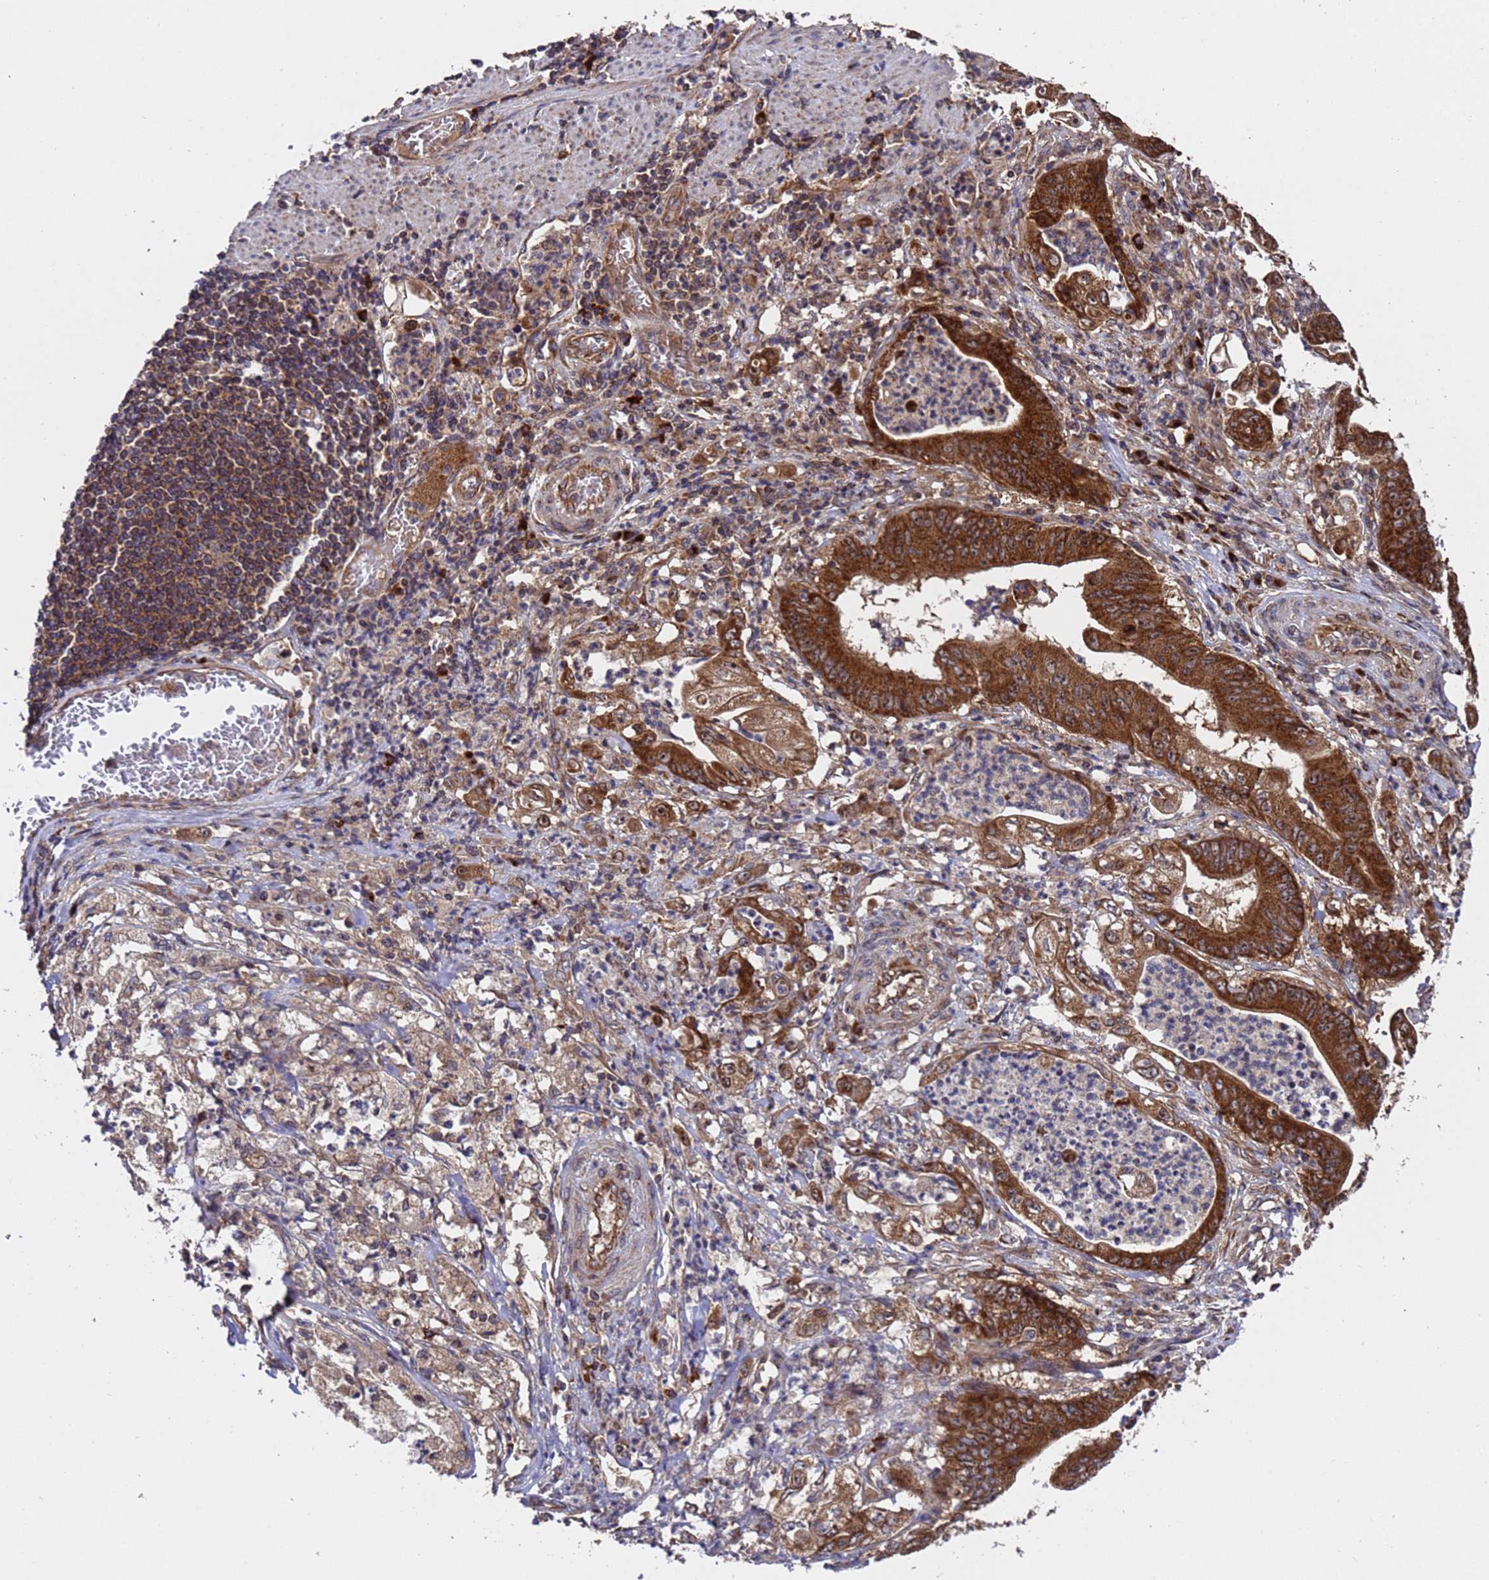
{"staining": {"intensity": "strong", "quantity": ">75%", "location": "cytoplasmic/membranous"}, "tissue": "stomach cancer", "cell_type": "Tumor cells", "image_type": "cancer", "snomed": [{"axis": "morphology", "description": "Adenocarcinoma, NOS"}, {"axis": "topography", "description": "Stomach"}], "caption": "Protein expression analysis of adenocarcinoma (stomach) exhibits strong cytoplasmic/membranous positivity in about >75% of tumor cells. The staining was performed using DAB (3,3'-diaminobenzidine) to visualize the protein expression in brown, while the nuclei were stained in blue with hematoxylin (Magnification: 20x).", "gene": "TSR3", "patient": {"sex": "female", "age": 73}}